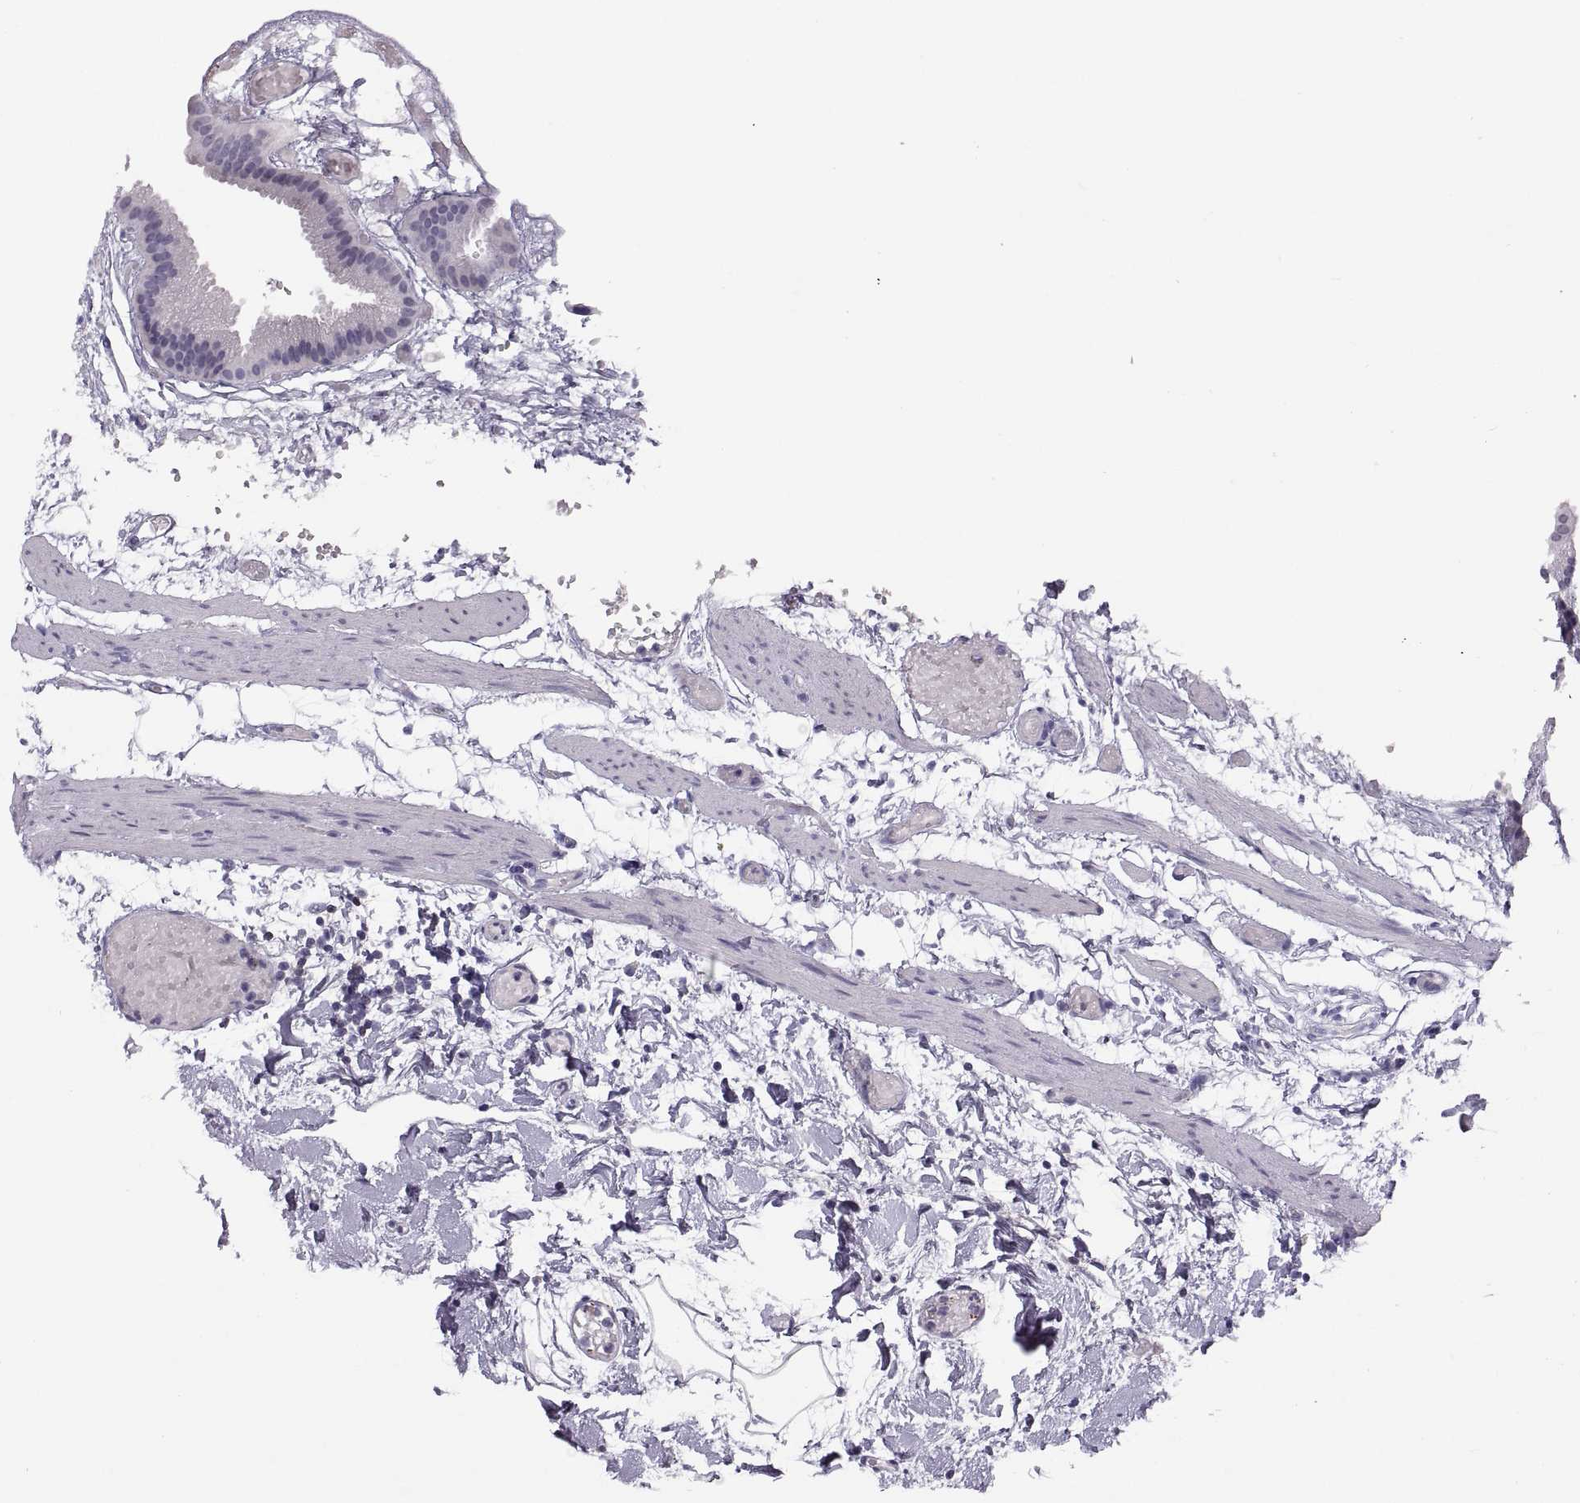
{"staining": {"intensity": "negative", "quantity": "none", "location": "none"}, "tissue": "gallbladder", "cell_type": "Glandular cells", "image_type": "normal", "snomed": [{"axis": "morphology", "description": "Normal tissue, NOS"}, {"axis": "topography", "description": "Gallbladder"}], "caption": "This is an immunohistochemistry image of unremarkable gallbladder. There is no expression in glandular cells.", "gene": "TTC21A", "patient": {"sex": "female", "age": 45}}